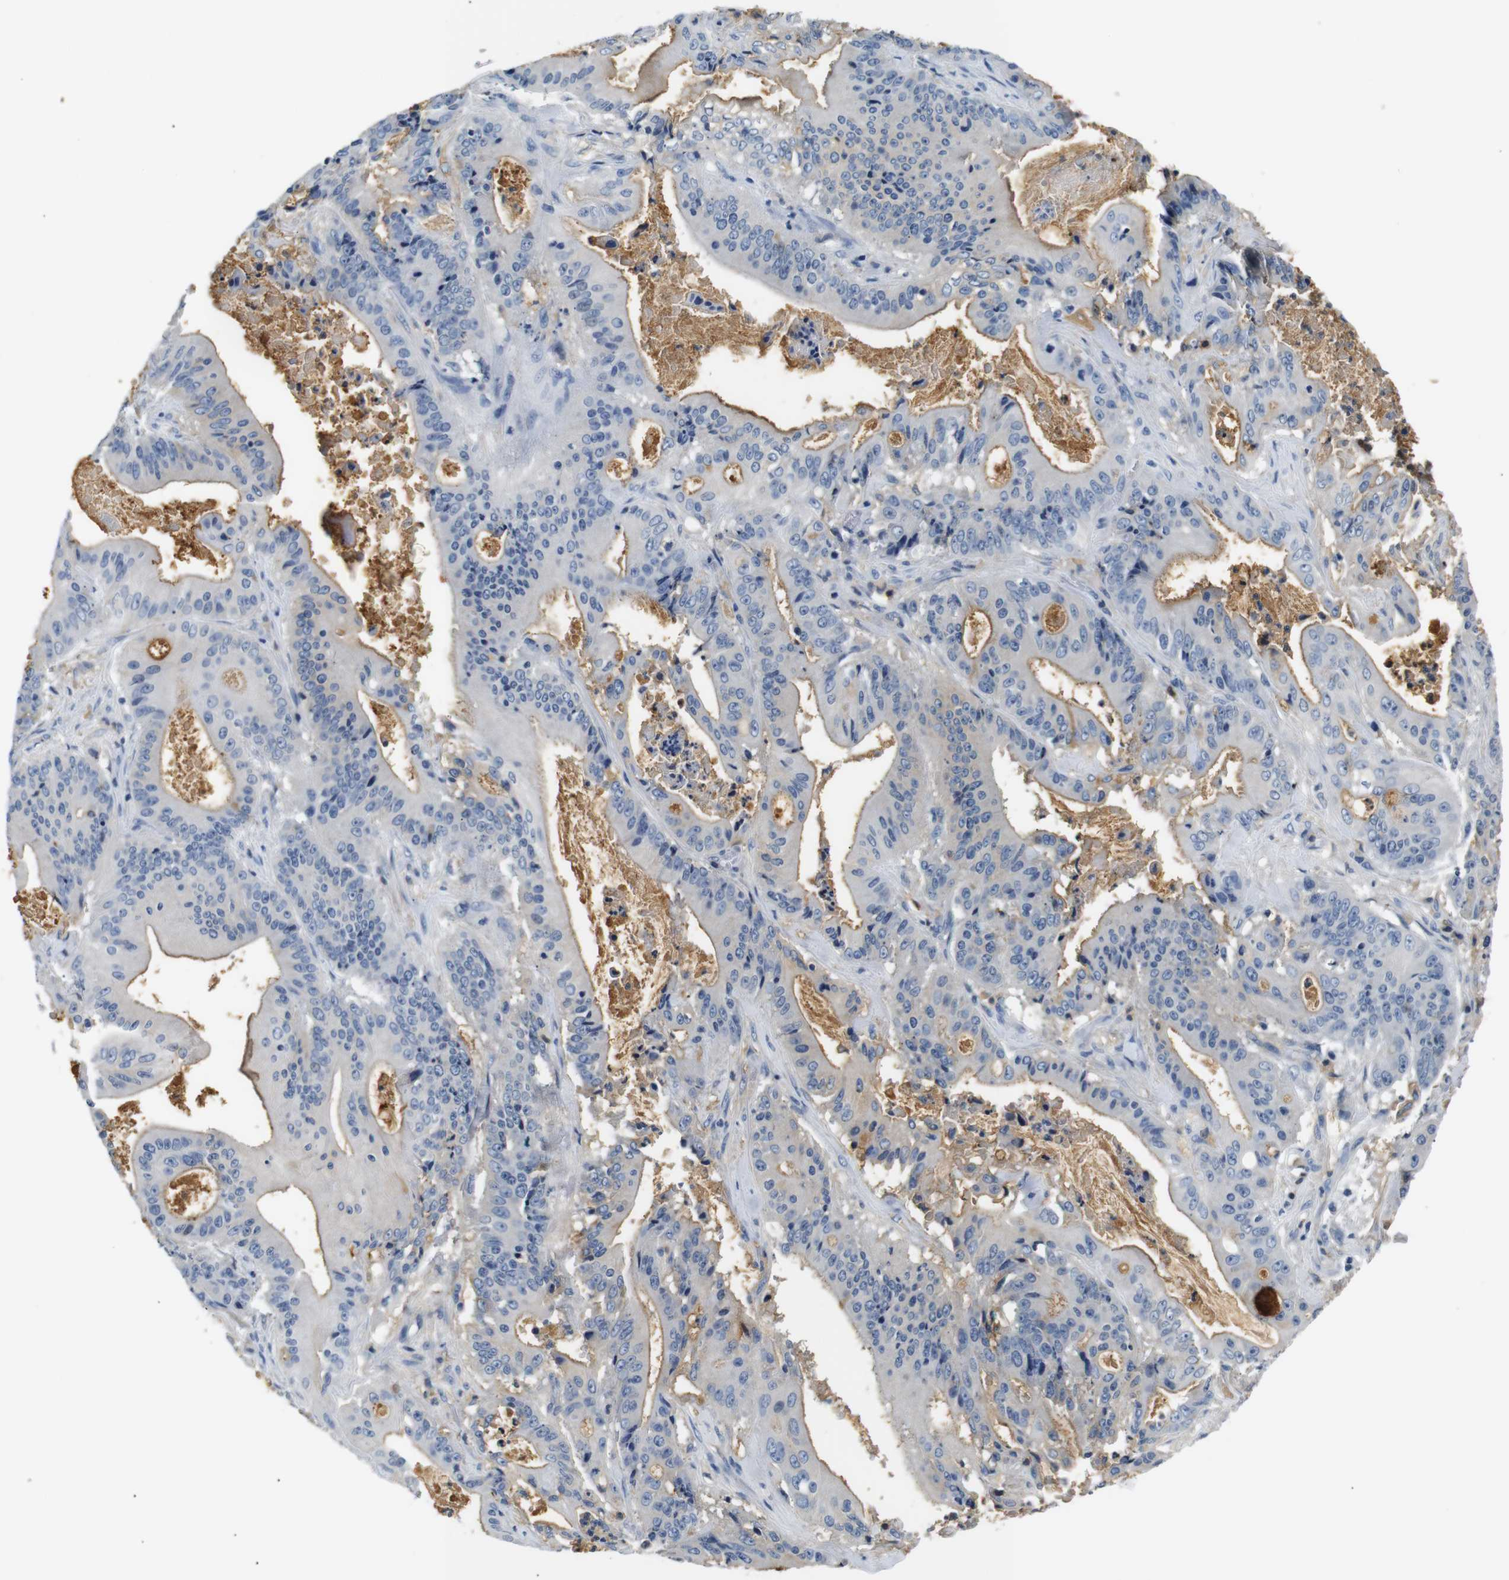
{"staining": {"intensity": "negative", "quantity": "none", "location": "none"}, "tissue": "pancreatic cancer", "cell_type": "Tumor cells", "image_type": "cancer", "snomed": [{"axis": "morphology", "description": "Normal tissue, NOS"}, {"axis": "topography", "description": "Lymph node"}], "caption": "IHC image of human pancreatic cancer stained for a protein (brown), which demonstrates no positivity in tumor cells.", "gene": "LHCGR", "patient": {"sex": "male", "age": 62}}